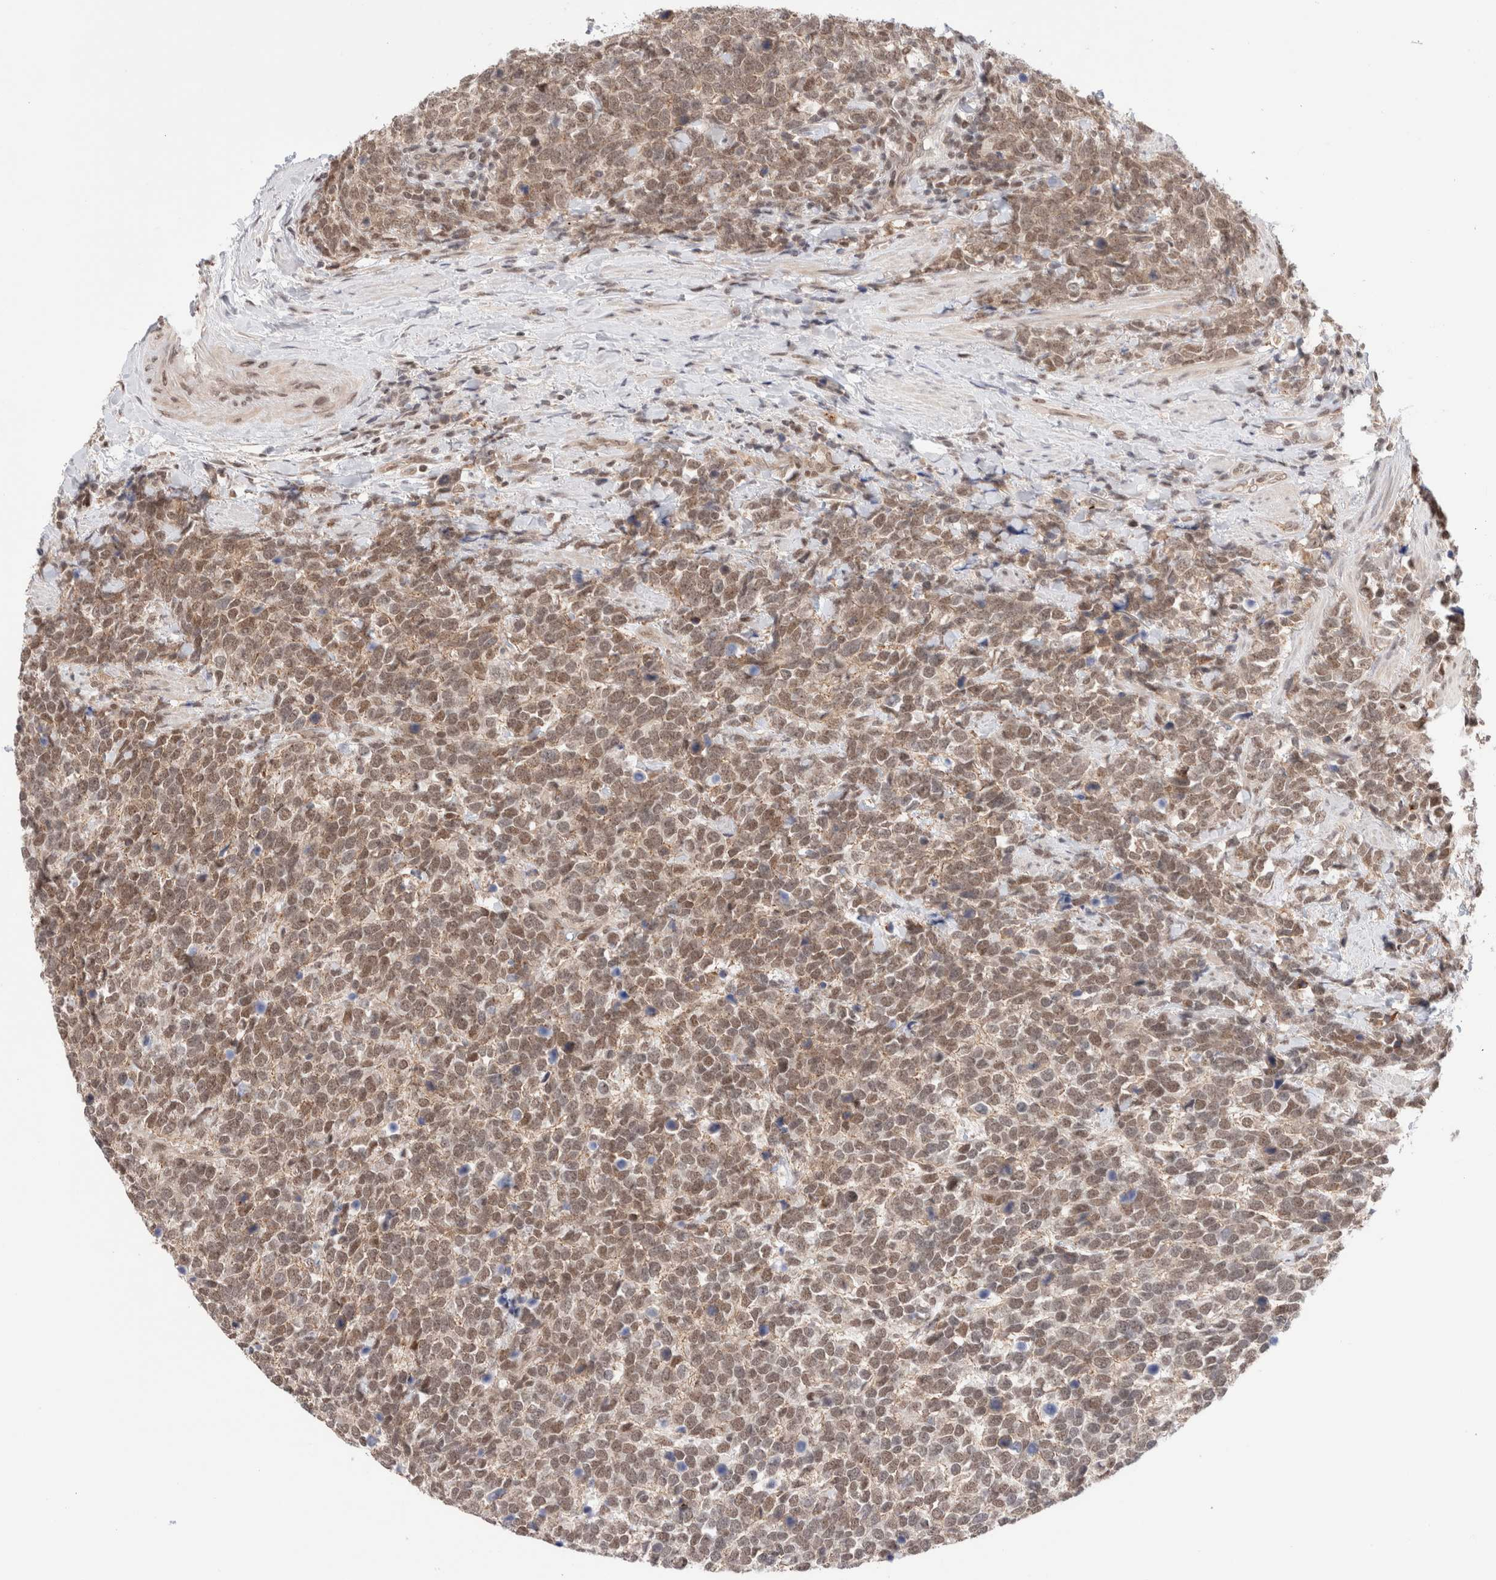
{"staining": {"intensity": "weak", "quantity": ">75%", "location": "nuclear"}, "tissue": "urothelial cancer", "cell_type": "Tumor cells", "image_type": "cancer", "snomed": [{"axis": "morphology", "description": "Urothelial carcinoma, High grade"}, {"axis": "topography", "description": "Urinary bladder"}], "caption": "DAB immunohistochemical staining of urothelial cancer exhibits weak nuclear protein staining in about >75% of tumor cells. The staining was performed using DAB, with brown indicating positive protein expression. Nuclei are stained blue with hematoxylin.", "gene": "GATAD2A", "patient": {"sex": "female", "age": 82}}